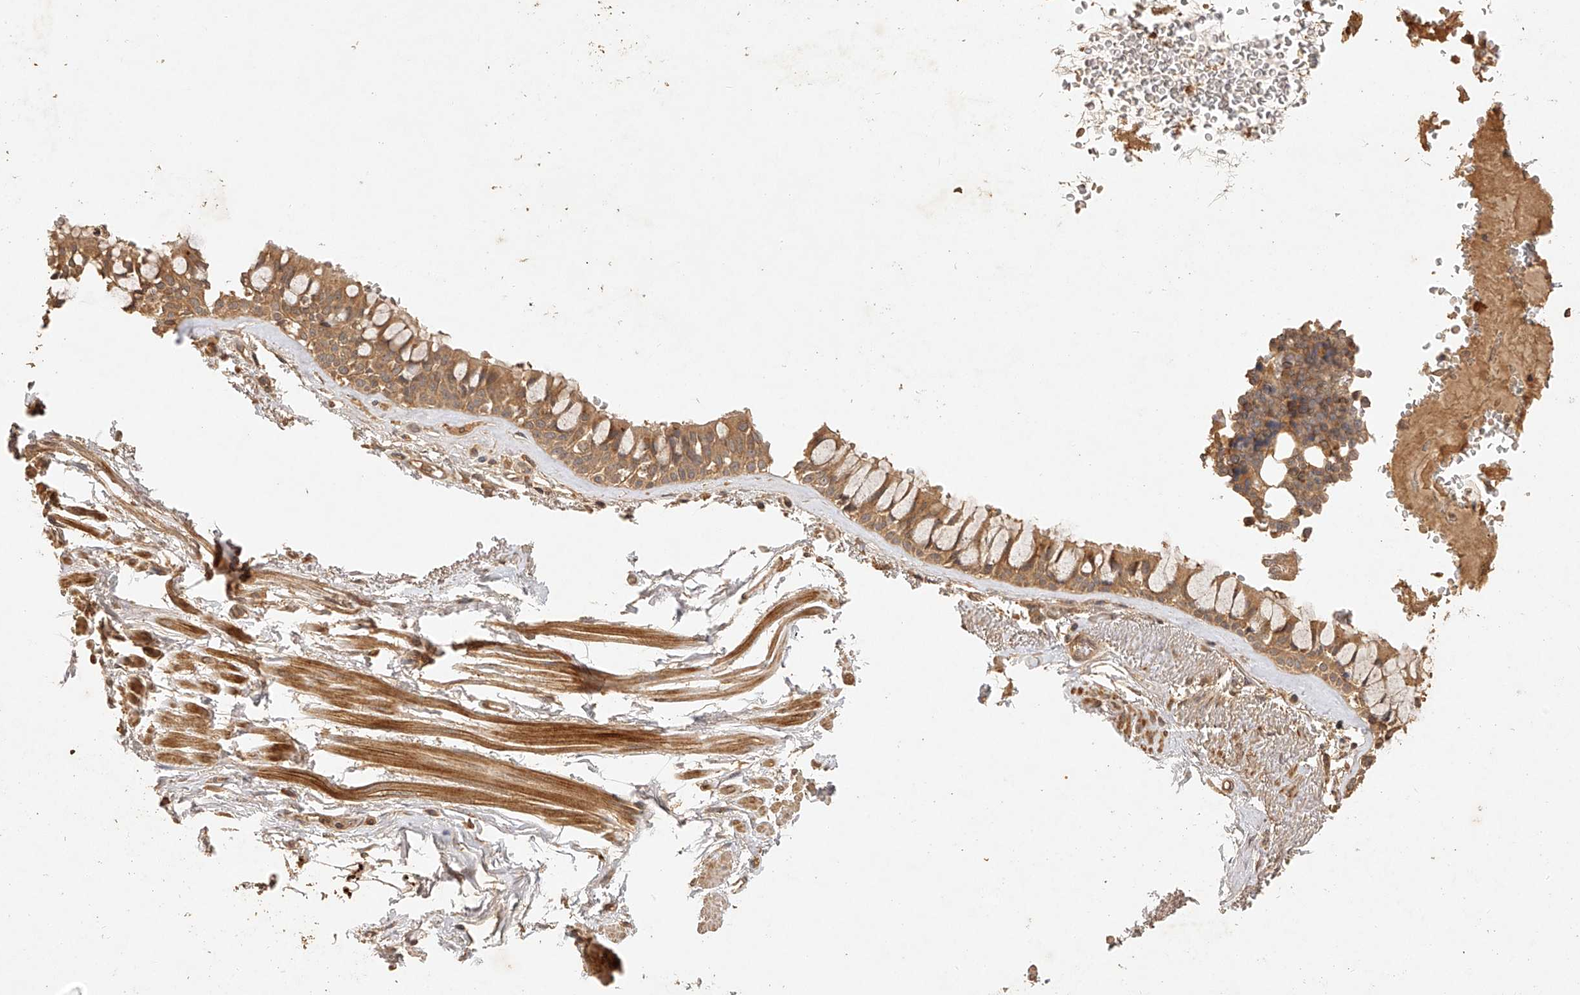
{"staining": {"intensity": "moderate", "quantity": ">75%", "location": "cytoplasmic/membranous"}, "tissue": "bronchus", "cell_type": "Respiratory epithelial cells", "image_type": "normal", "snomed": [{"axis": "morphology", "description": "Normal tissue, NOS"}, {"axis": "topography", "description": "Bronchus"}], "caption": "A medium amount of moderate cytoplasmic/membranous expression is appreciated in approximately >75% of respiratory epithelial cells in normal bronchus. Nuclei are stained in blue.", "gene": "NSMAF", "patient": {"sex": "male", "age": 66}}